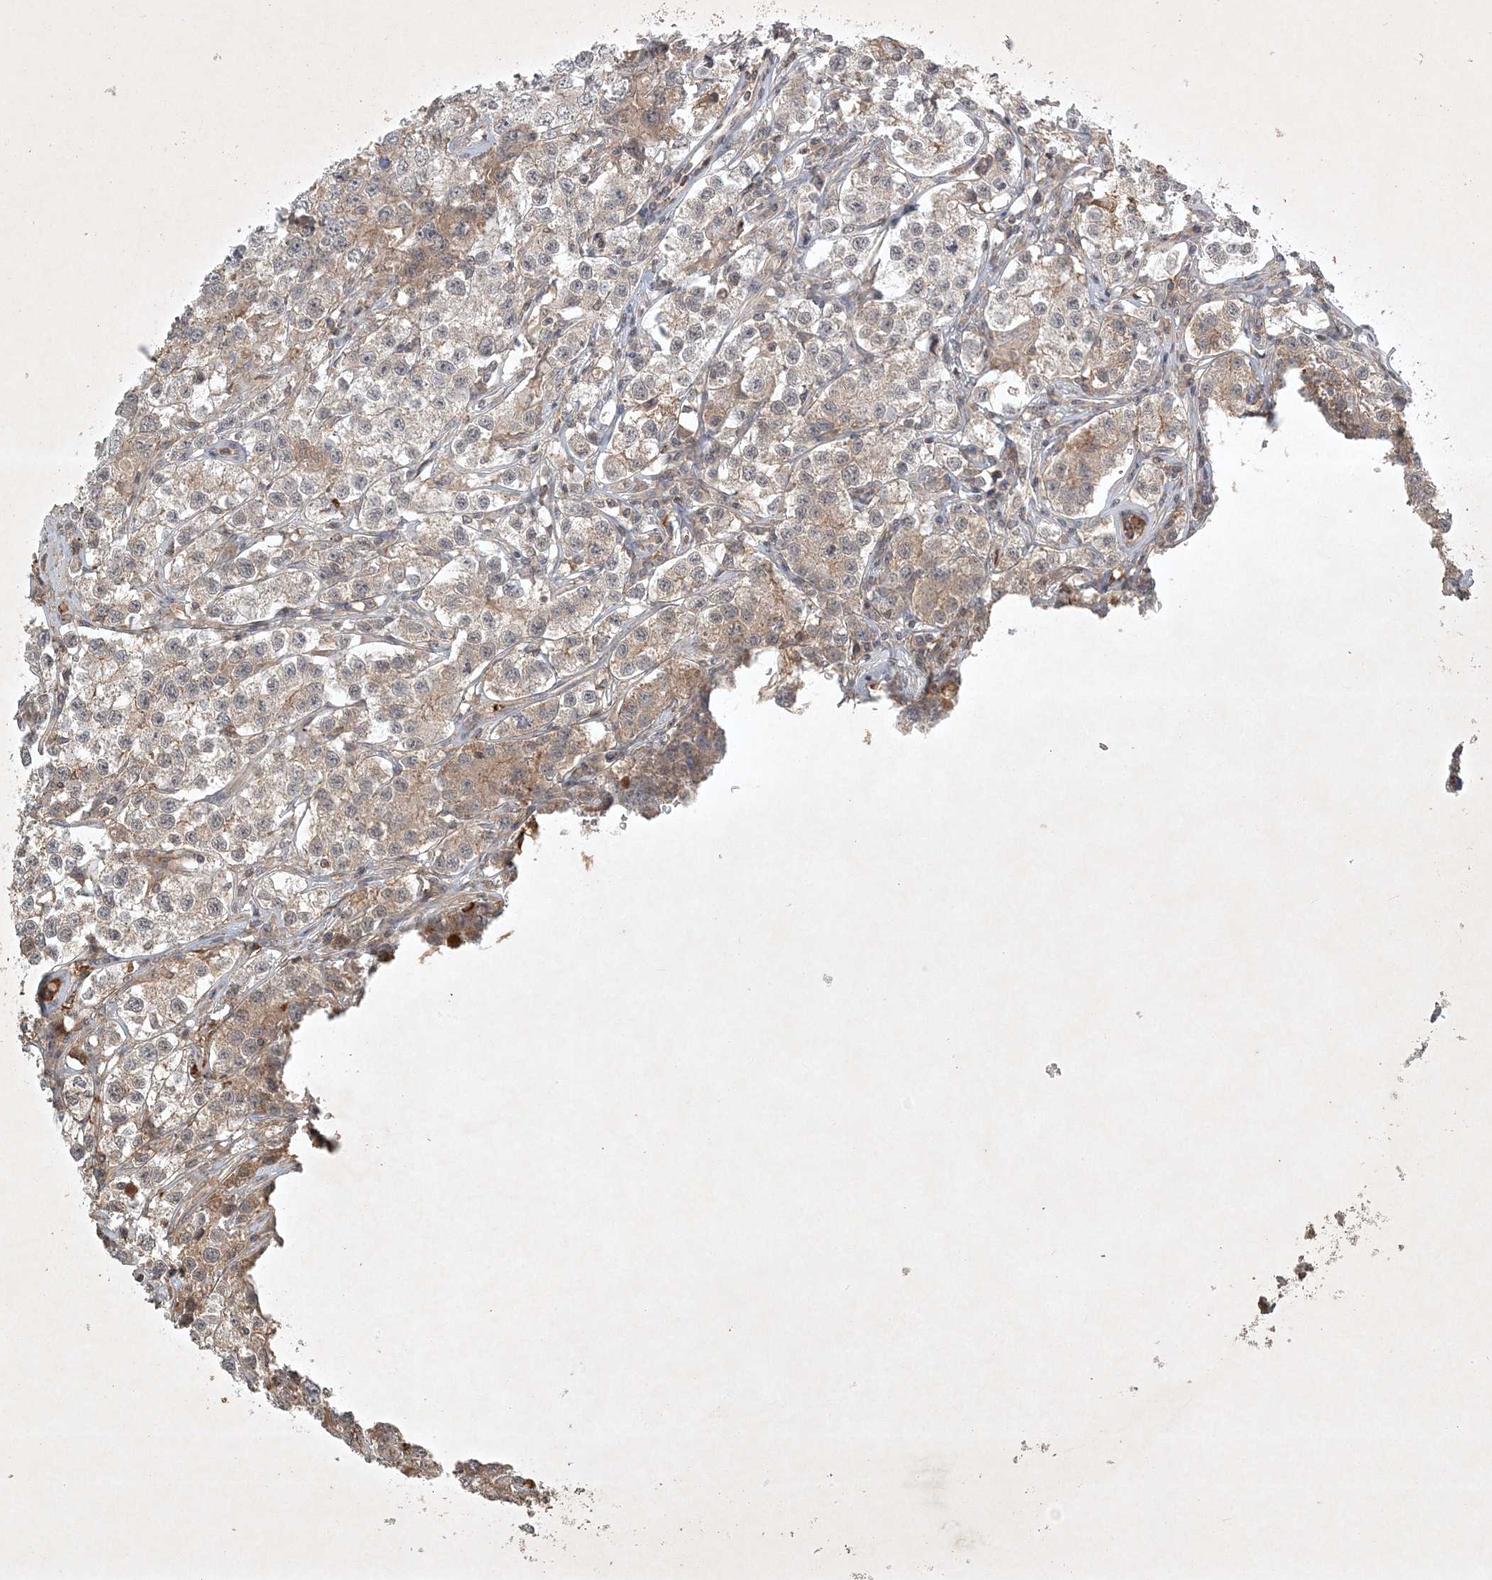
{"staining": {"intensity": "weak", "quantity": ">75%", "location": "cytoplasmic/membranous"}, "tissue": "testis cancer", "cell_type": "Tumor cells", "image_type": "cancer", "snomed": [{"axis": "morphology", "description": "Seminoma, NOS"}, {"axis": "morphology", "description": "Carcinoma, Embryonal, NOS"}, {"axis": "topography", "description": "Testis"}], "caption": "Testis cancer stained with IHC demonstrates weak cytoplasmic/membranous expression in about >75% of tumor cells.", "gene": "TNFAIP6", "patient": {"sex": "male", "age": 43}}